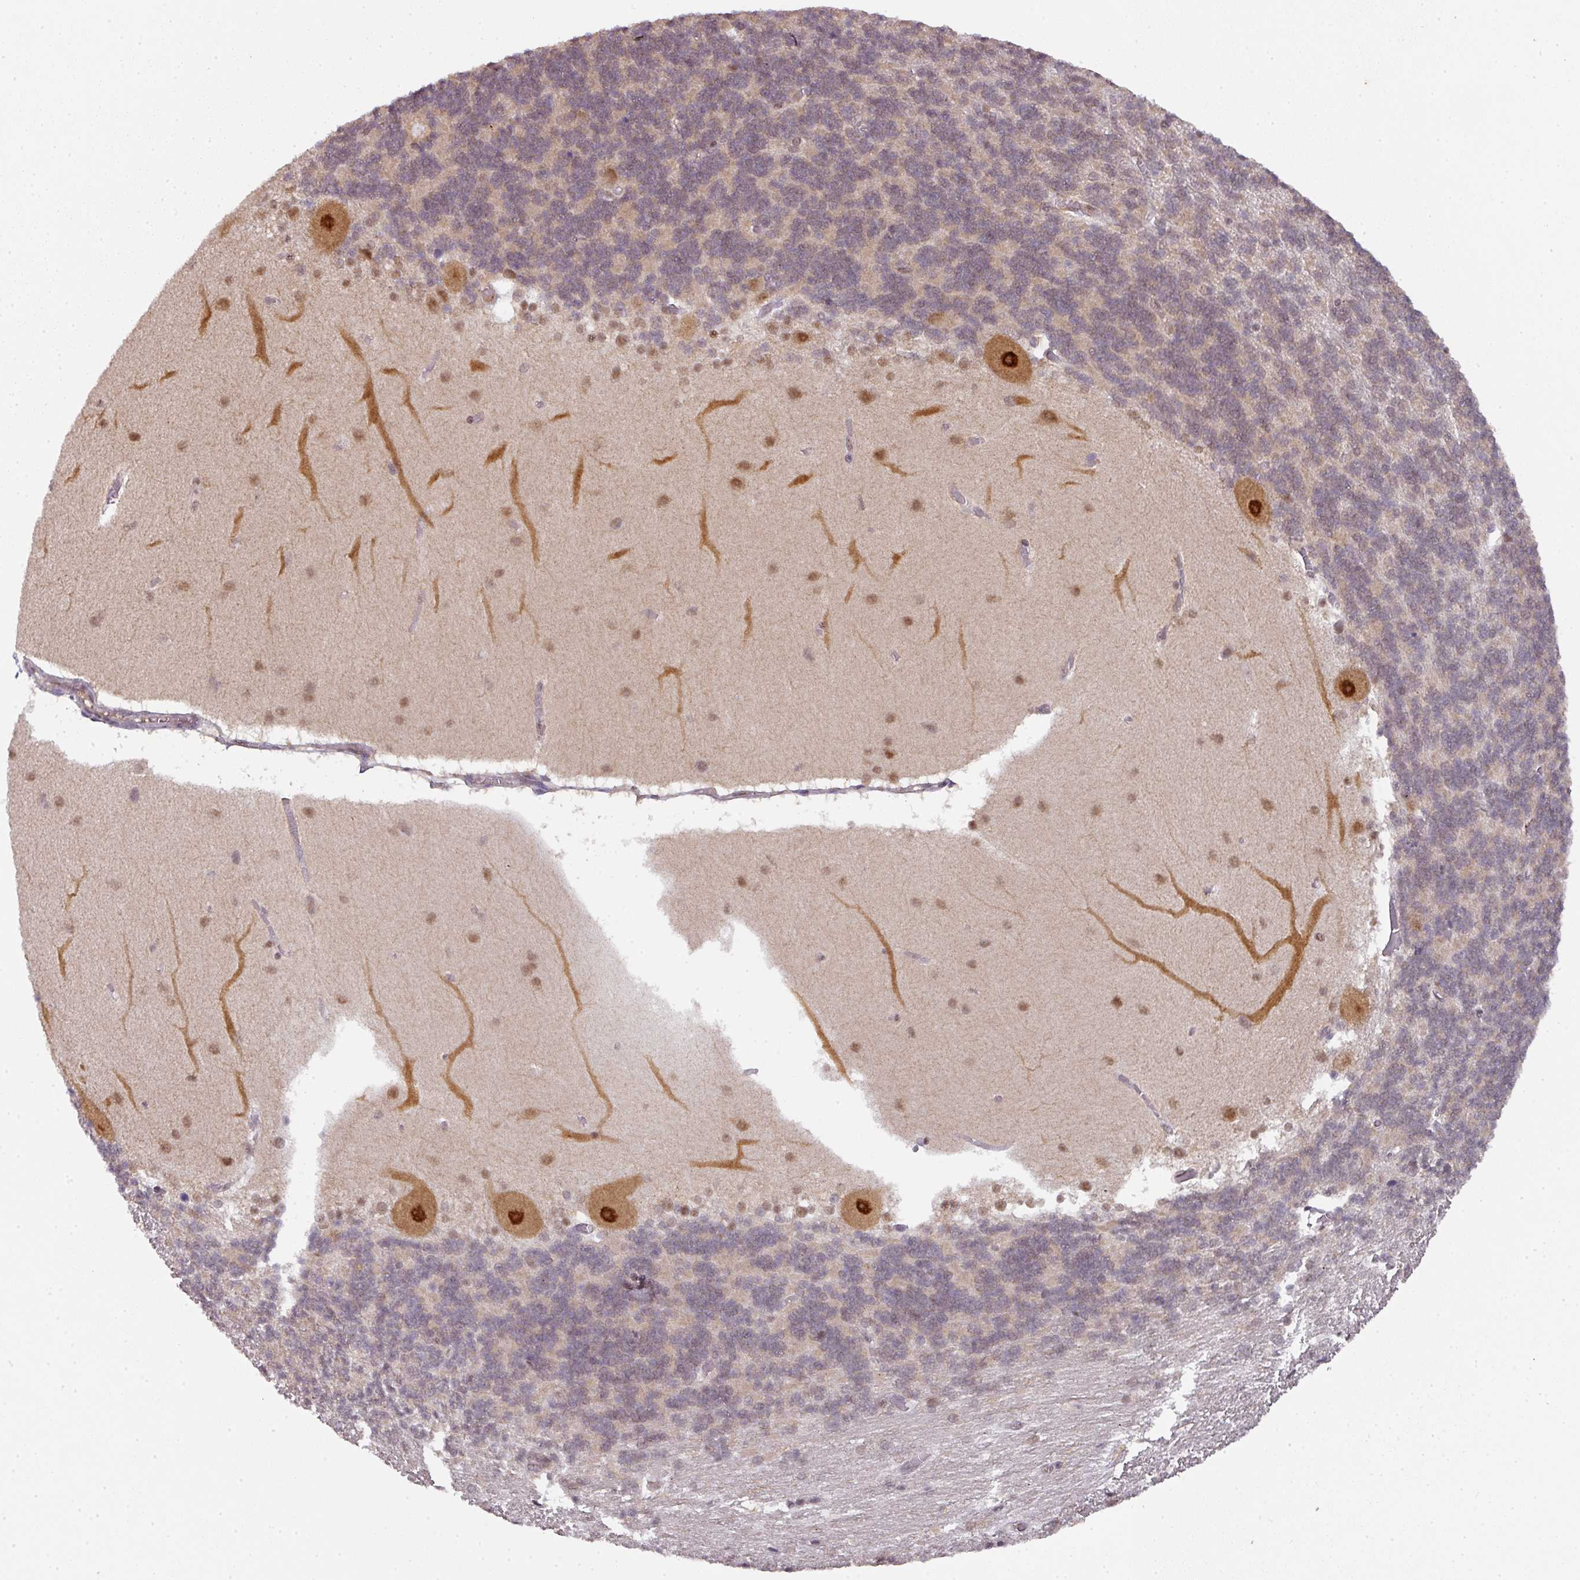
{"staining": {"intensity": "moderate", "quantity": "25%-75%", "location": "cytoplasmic/membranous,nuclear"}, "tissue": "cerebellum", "cell_type": "Cells in granular layer", "image_type": "normal", "snomed": [{"axis": "morphology", "description": "Normal tissue, NOS"}, {"axis": "topography", "description": "Cerebellum"}], "caption": "A brown stain labels moderate cytoplasmic/membranous,nuclear staining of a protein in cells in granular layer of benign cerebellum.", "gene": "RANBP9", "patient": {"sex": "female", "age": 54}}